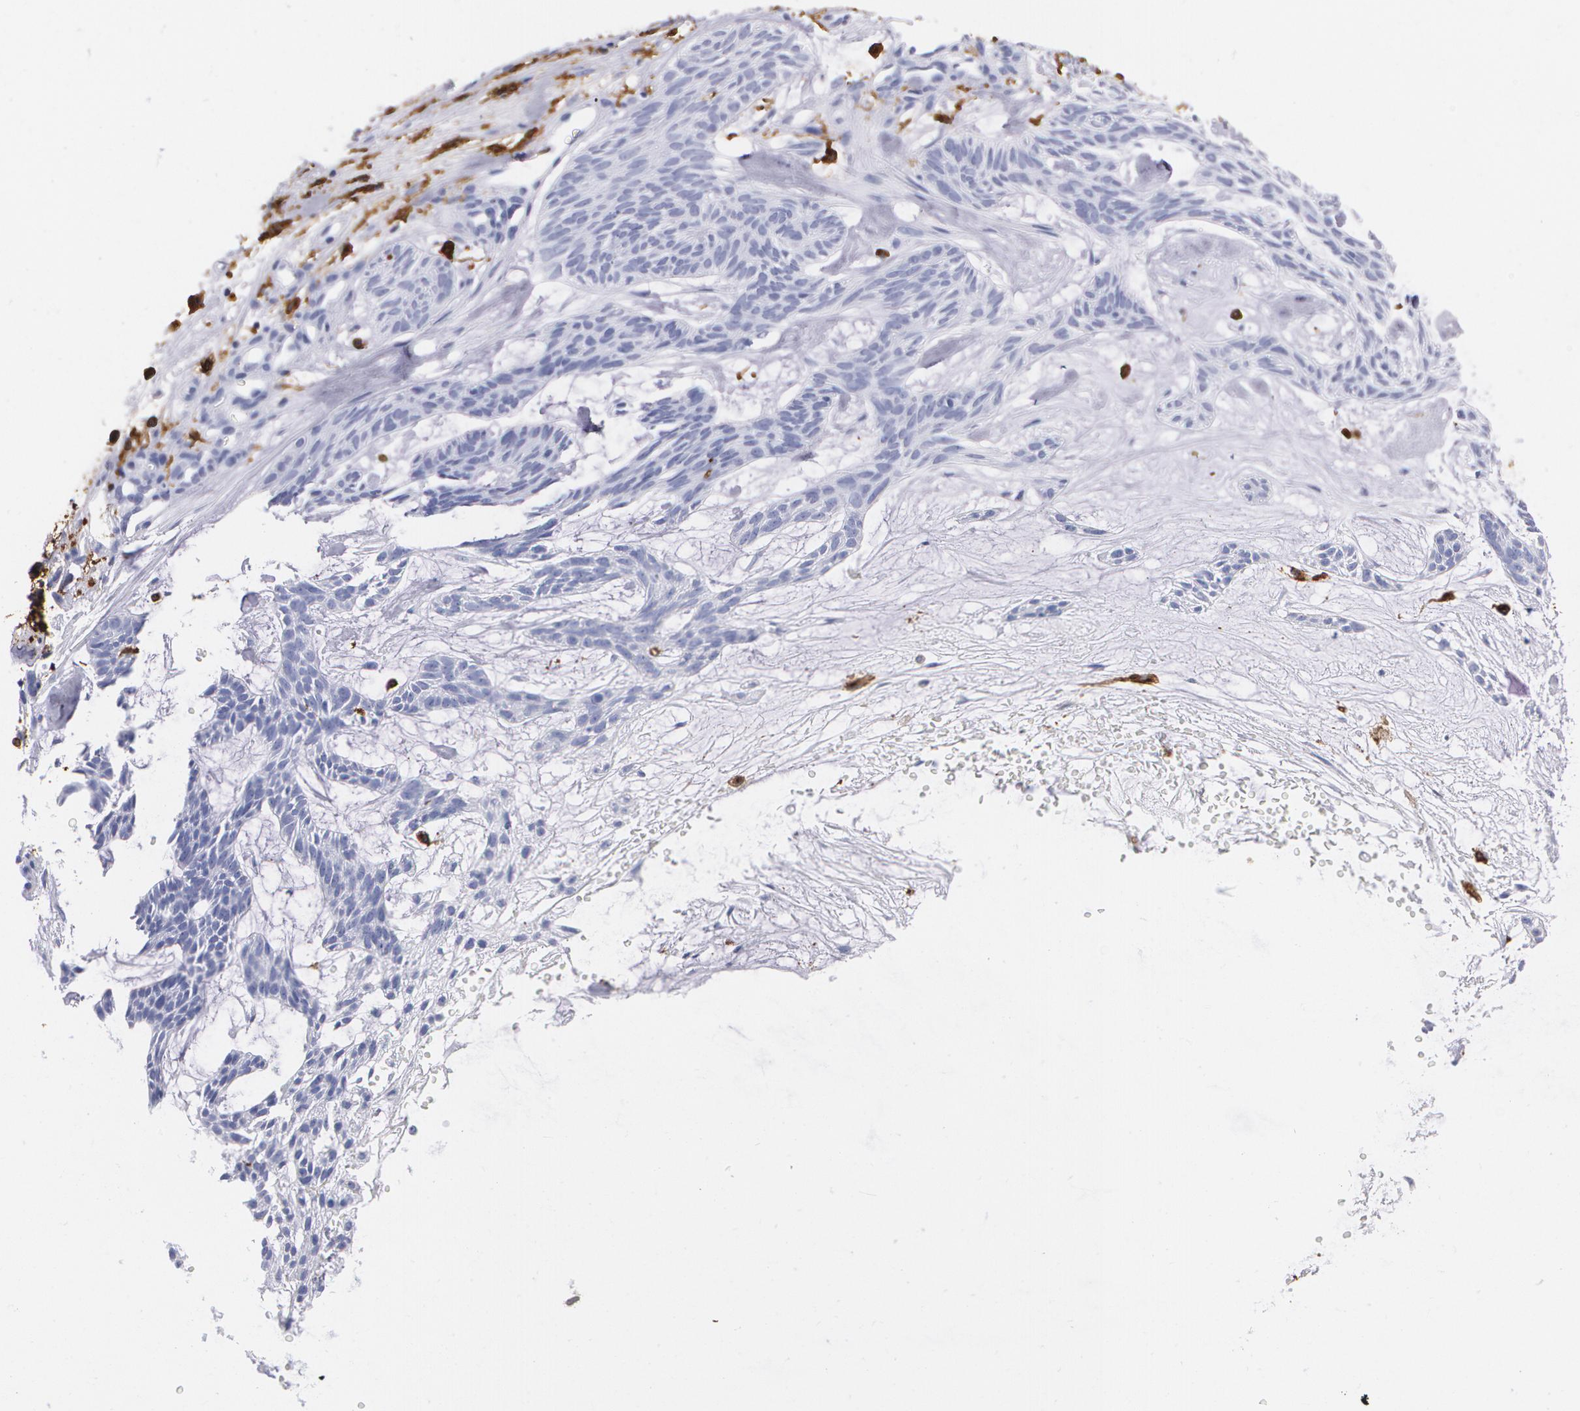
{"staining": {"intensity": "negative", "quantity": "none", "location": "none"}, "tissue": "skin cancer", "cell_type": "Tumor cells", "image_type": "cancer", "snomed": [{"axis": "morphology", "description": "Basal cell carcinoma"}, {"axis": "topography", "description": "Skin"}], "caption": "Immunohistochemical staining of human skin basal cell carcinoma reveals no significant expression in tumor cells.", "gene": "HLA-DRA", "patient": {"sex": "male", "age": 75}}